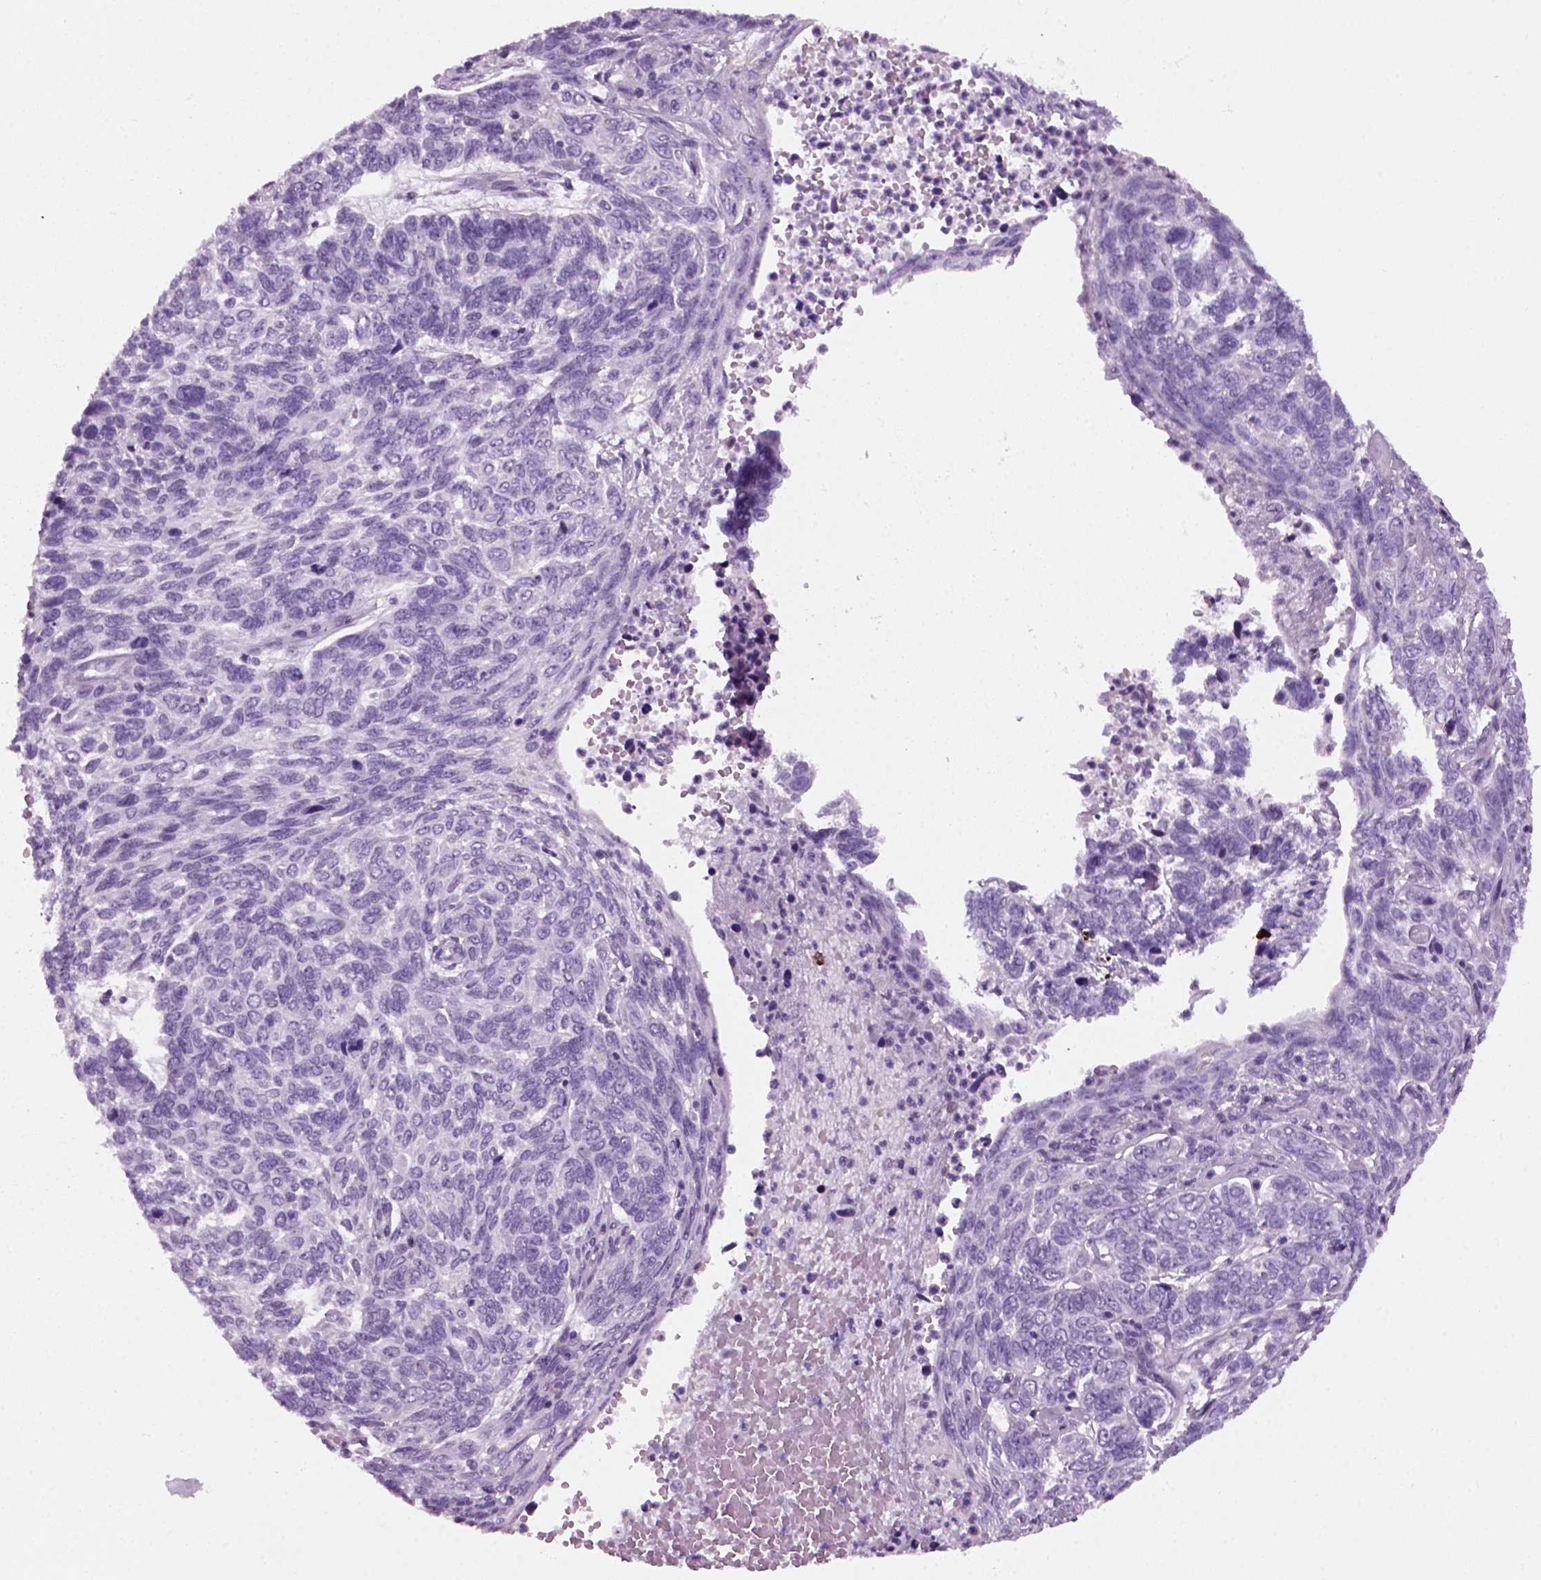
{"staining": {"intensity": "negative", "quantity": "none", "location": "none"}, "tissue": "skin cancer", "cell_type": "Tumor cells", "image_type": "cancer", "snomed": [{"axis": "morphology", "description": "Basal cell carcinoma"}, {"axis": "topography", "description": "Skin"}], "caption": "An image of human skin basal cell carcinoma is negative for staining in tumor cells. The staining was performed using DAB to visualize the protein expression in brown, while the nuclei were stained in blue with hematoxylin (Magnification: 20x).", "gene": "MZB1", "patient": {"sex": "female", "age": 65}}